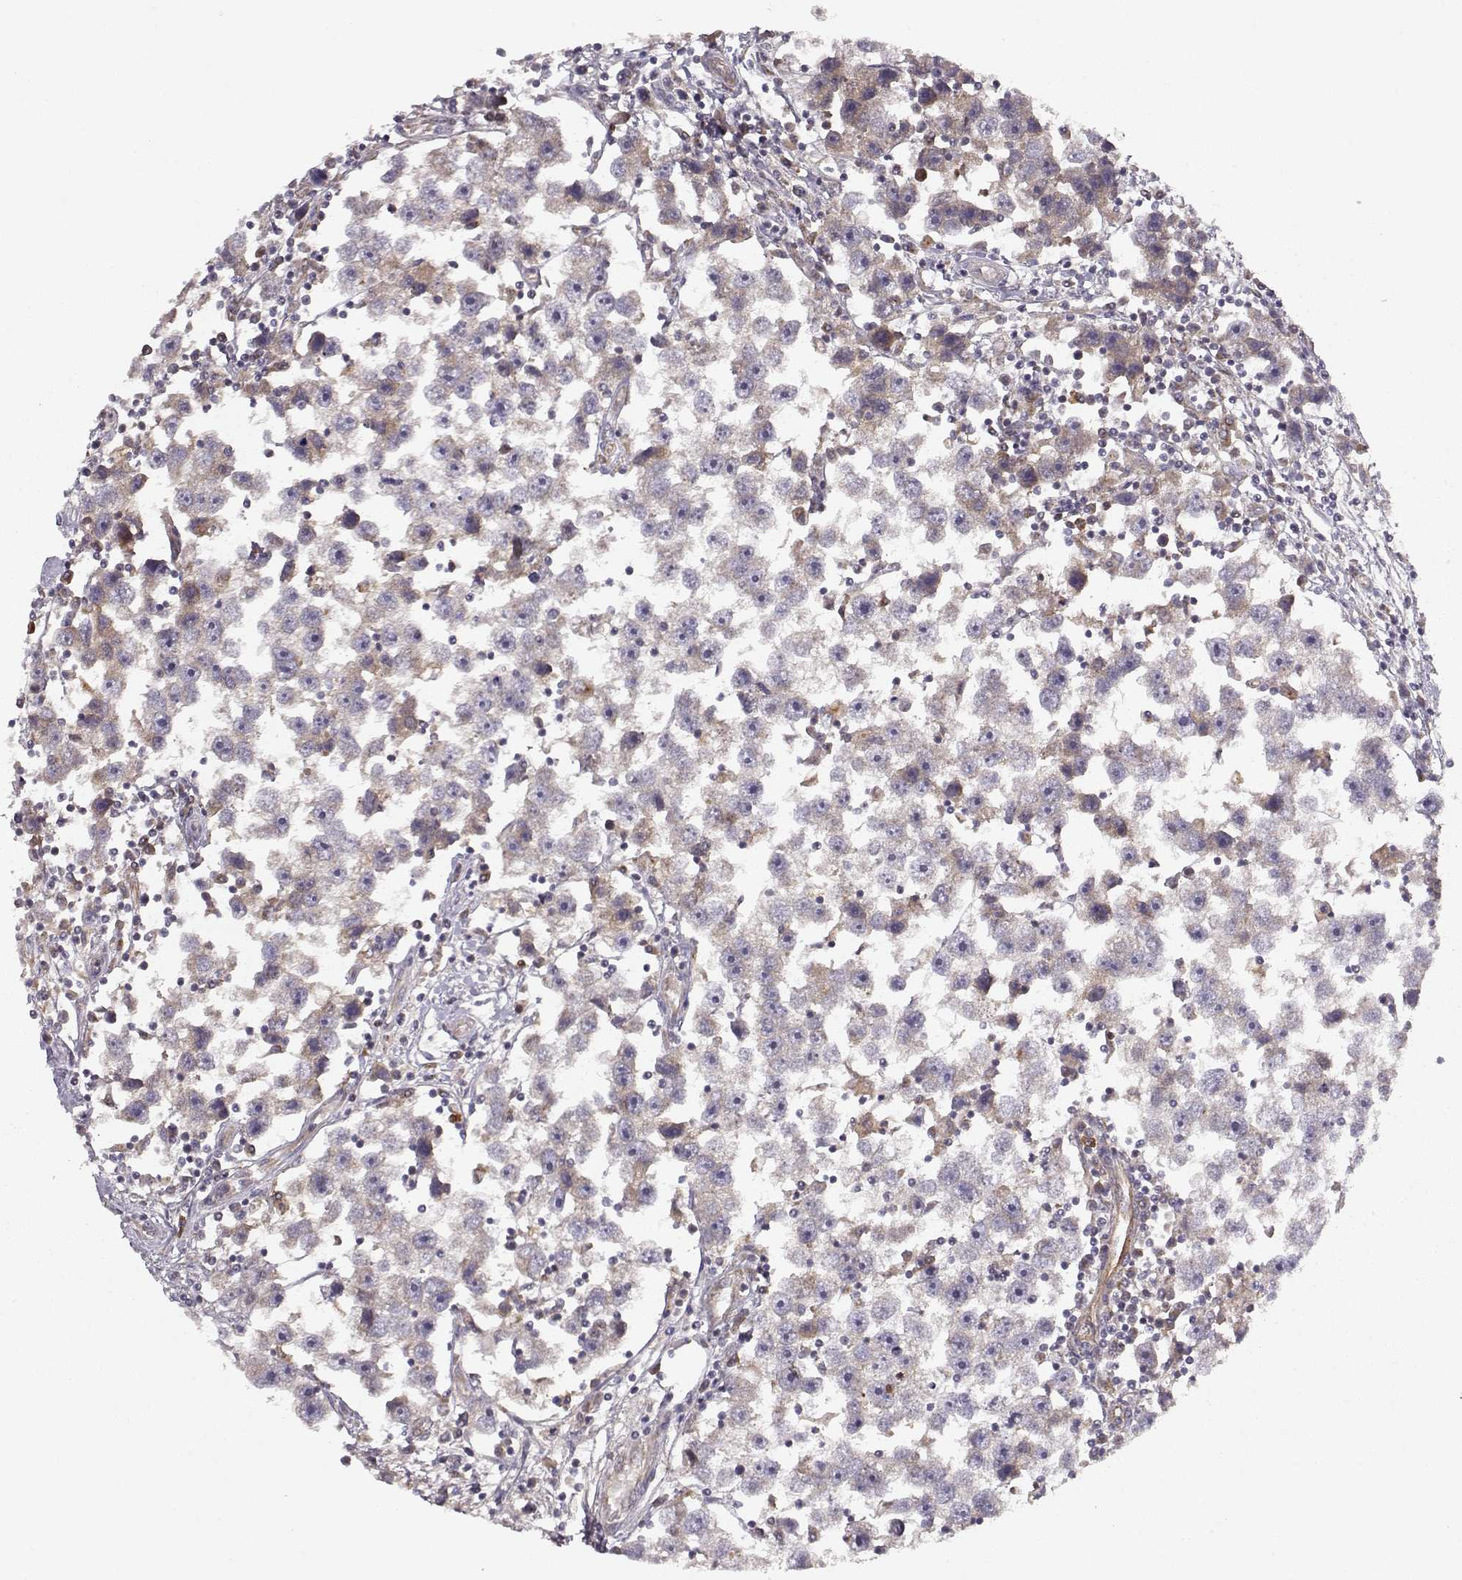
{"staining": {"intensity": "negative", "quantity": "none", "location": "none"}, "tissue": "testis cancer", "cell_type": "Tumor cells", "image_type": "cancer", "snomed": [{"axis": "morphology", "description": "Seminoma, NOS"}, {"axis": "topography", "description": "Testis"}], "caption": "Tumor cells show no significant staining in testis cancer. (Brightfield microscopy of DAB (3,3'-diaminobenzidine) IHC at high magnification).", "gene": "ARHGEF2", "patient": {"sex": "male", "age": 30}}